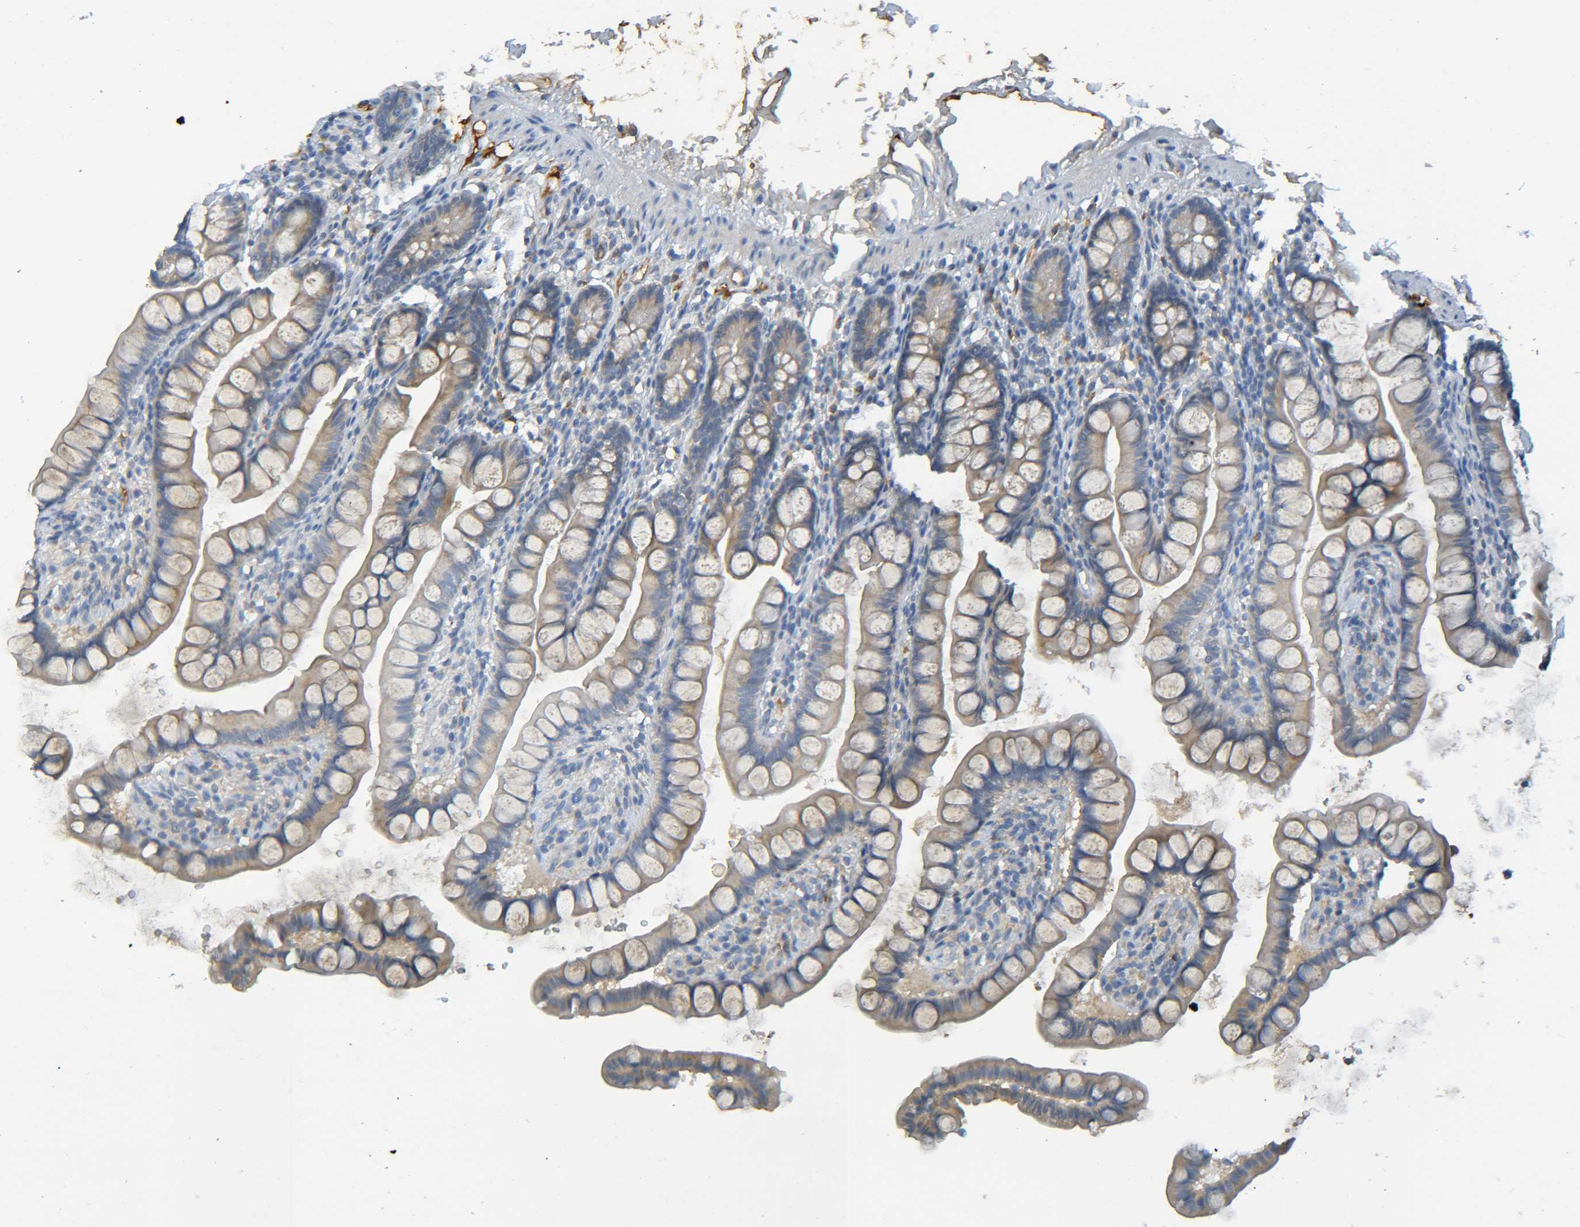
{"staining": {"intensity": "weak", "quantity": ">75%", "location": "cytoplasmic/membranous"}, "tissue": "small intestine", "cell_type": "Glandular cells", "image_type": "normal", "snomed": [{"axis": "morphology", "description": "Normal tissue, NOS"}, {"axis": "topography", "description": "Small intestine"}], "caption": "Protein expression analysis of benign small intestine shows weak cytoplasmic/membranous positivity in approximately >75% of glandular cells.", "gene": "C1QA", "patient": {"sex": "female", "age": 84}}